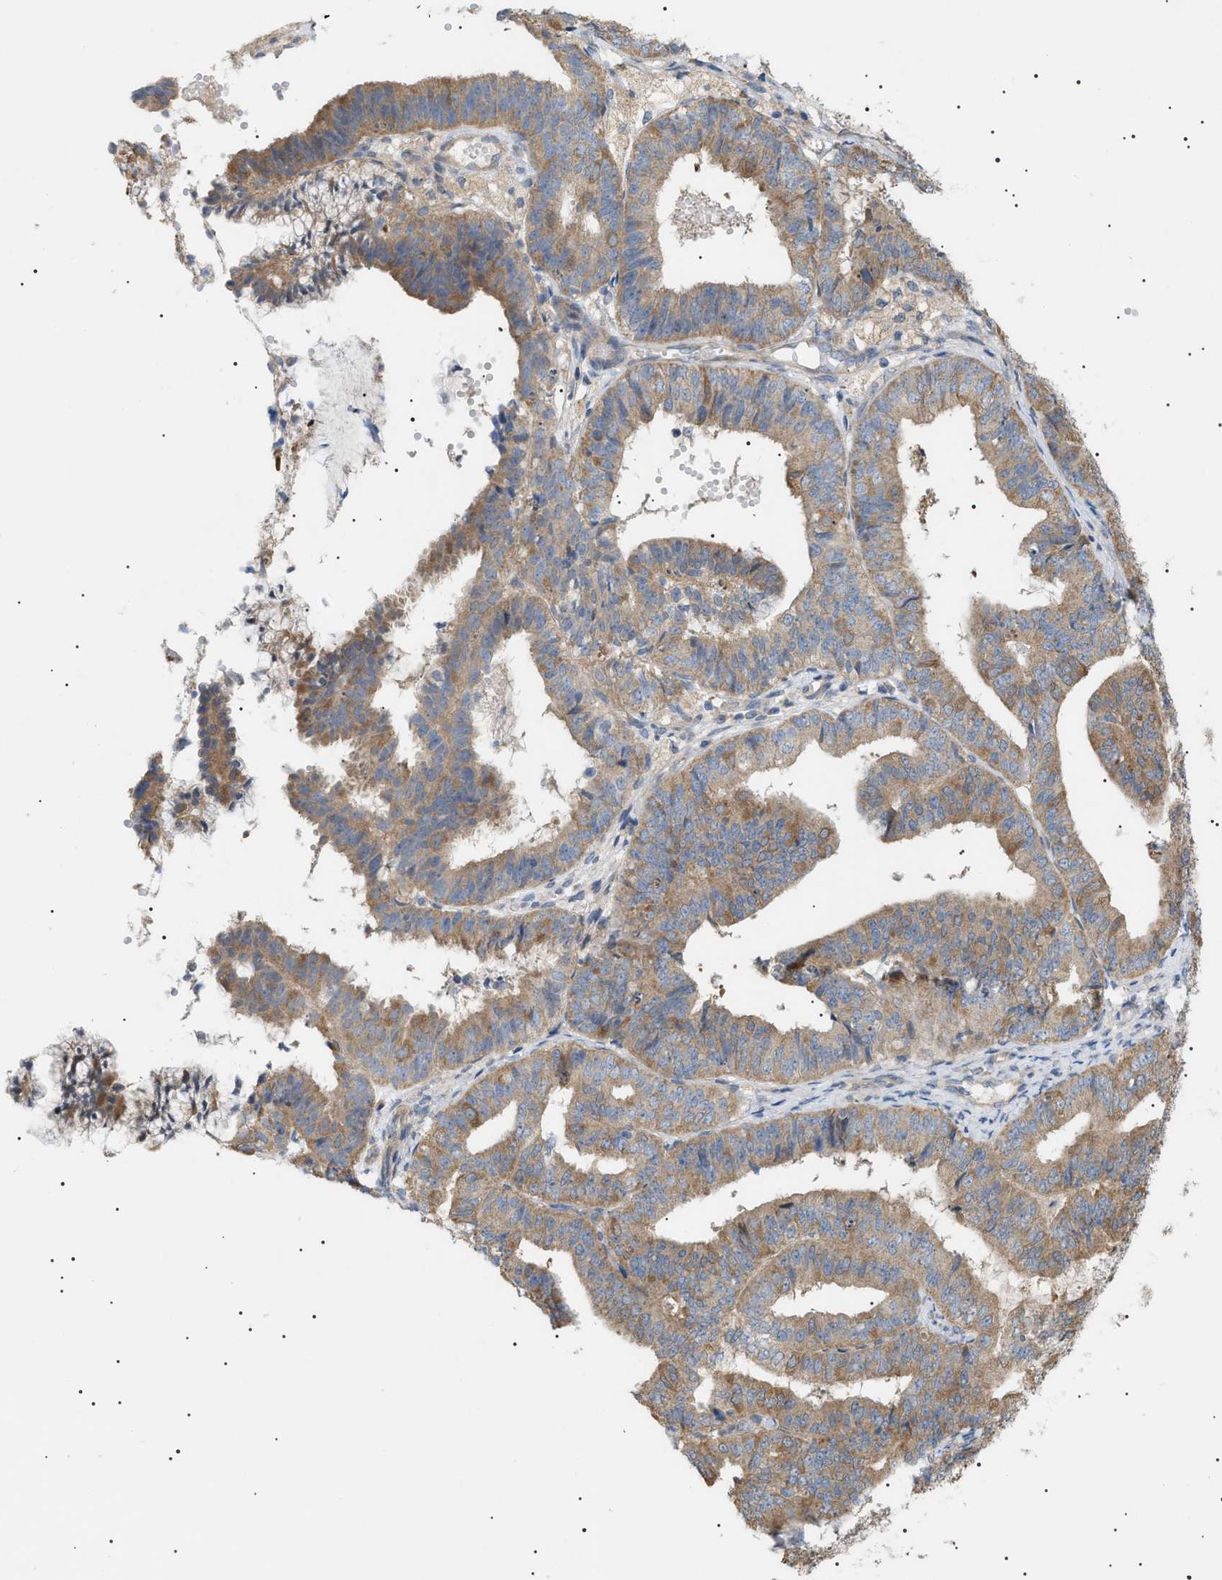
{"staining": {"intensity": "moderate", "quantity": ">75%", "location": "cytoplasmic/membranous"}, "tissue": "endometrial cancer", "cell_type": "Tumor cells", "image_type": "cancer", "snomed": [{"axis": "morphology", "description": "Adenocarcinoma, NOS"}, {"axis": "topography", "description": "Endometrium"}], "caption": "Immunohistochemistry histopathology image of human adenocarcinoma (endometrial) stained for a protein (brown), which reveals medium levels of moderate cytoplasmic/membranous expression in about >75% of tumor cells.", "gene": "IRS2", "patient": {"sex": "female", "age": 63}}